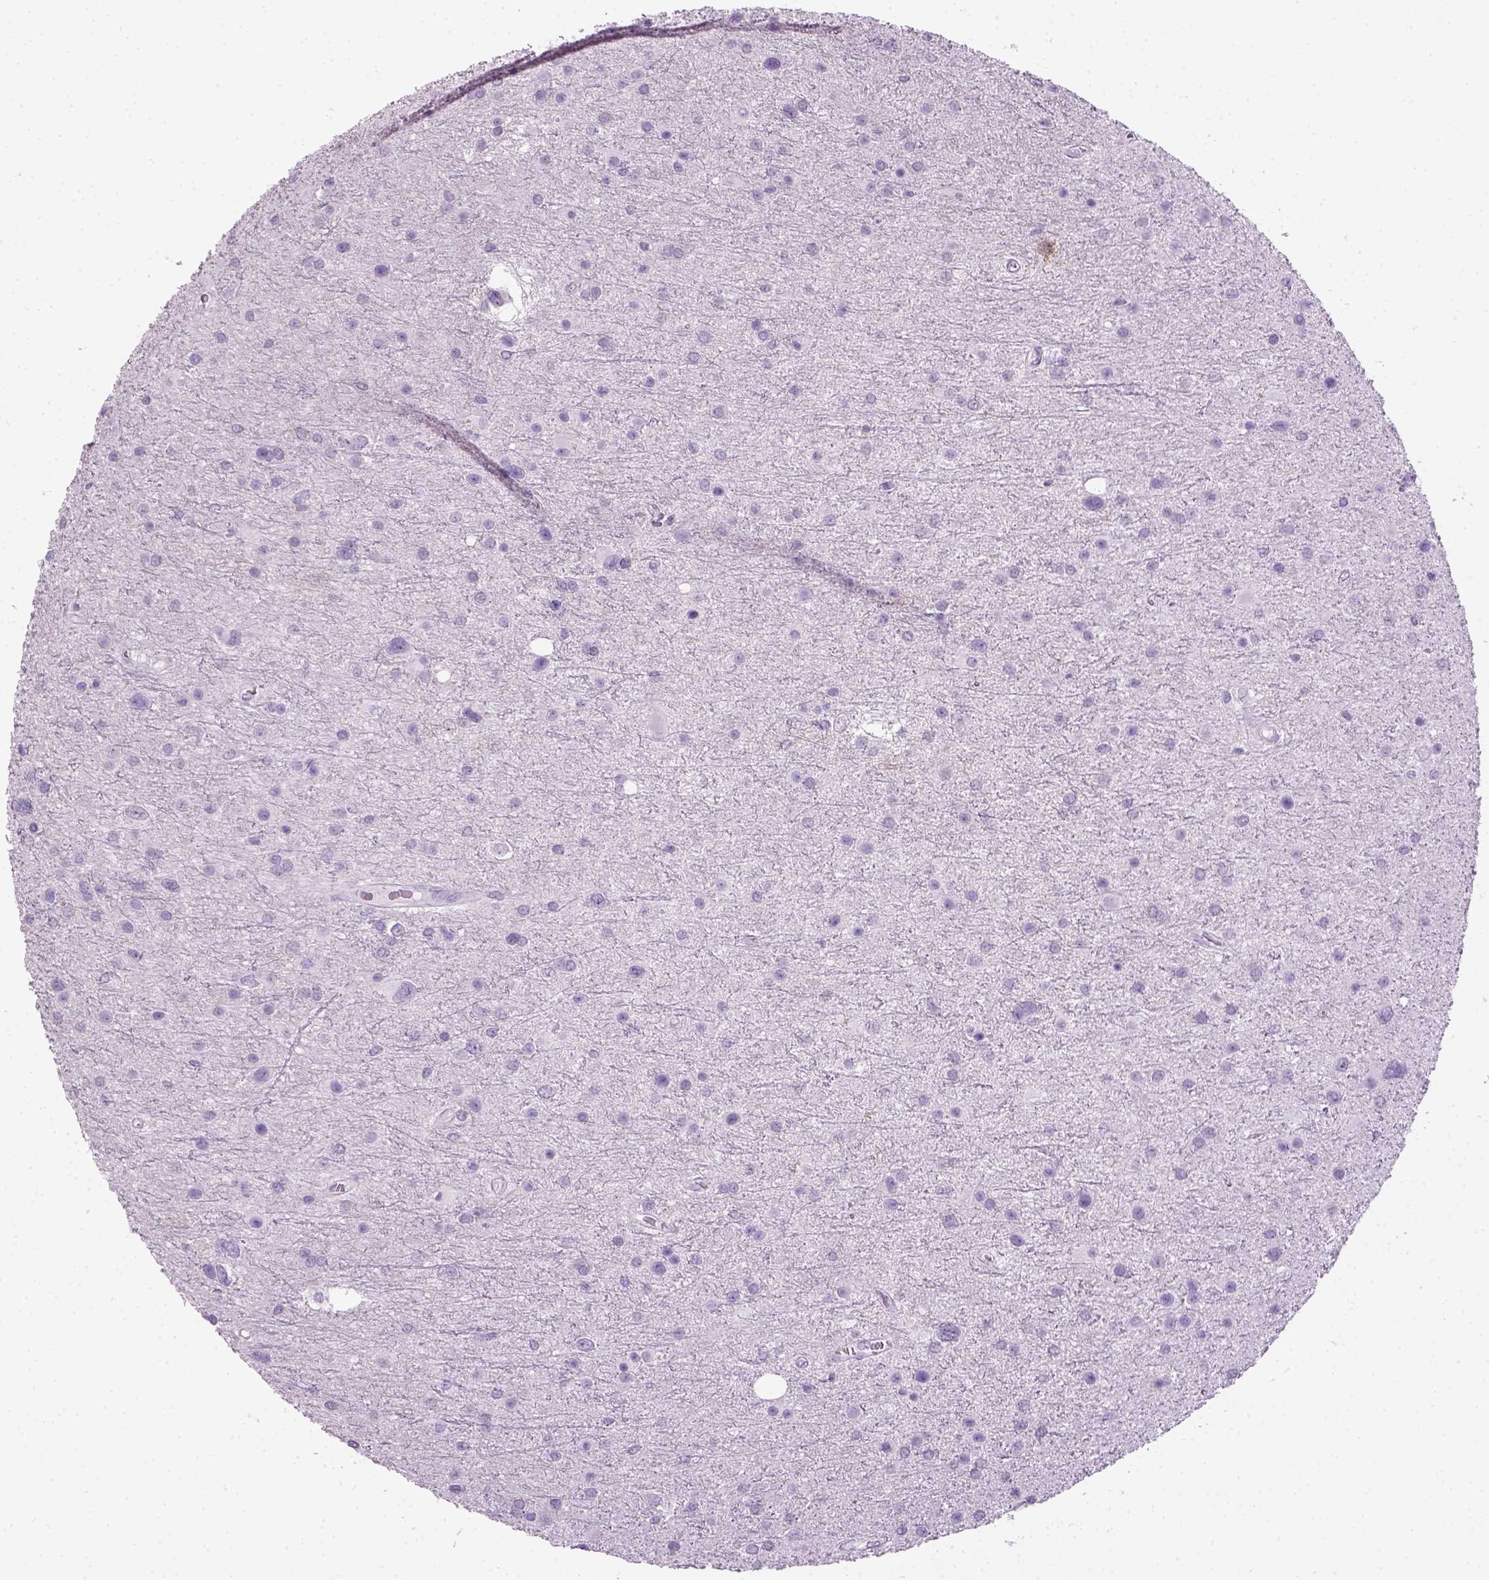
{"staining": {"intensity": "negative", "quantity": "none", "location": "none"}, "tissue": "glioma", "cell_type": "Tumor cells", "image_type": "cancer", "snomed": [{"axis": "morphology", "description": "Glioma, malignant, Low grade"}, {"axis": "topography", "description": "Brain"}], "caption": "This is an immunohistochemistry (IHC) micrograph of human glioma. There is no expression in tumor cells.", "gene": "GABRB2", "patient": {"sex": "female", "age": 32}}